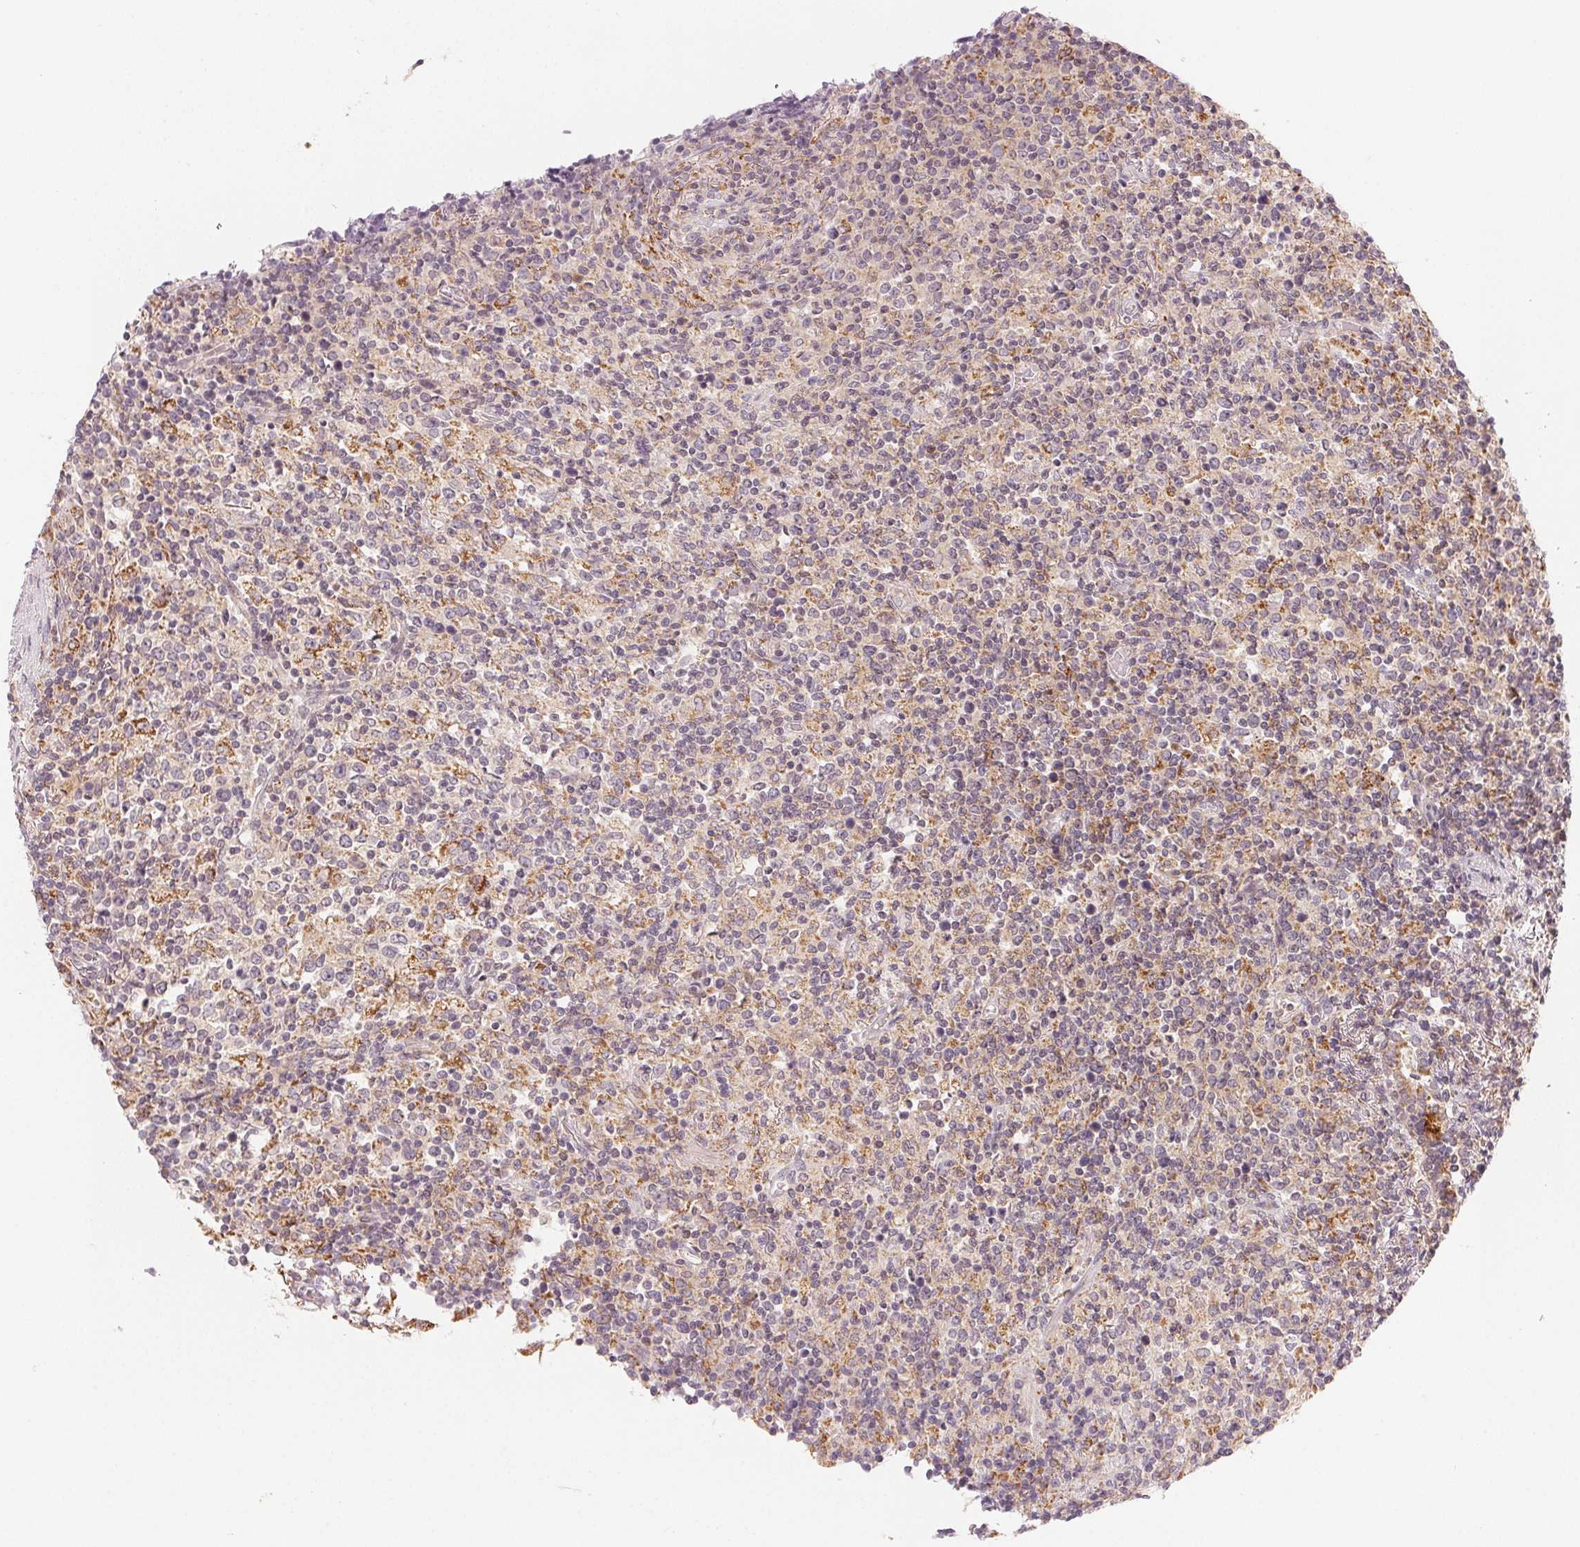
{"staining": {"intensity": "weak", "quantity": ">75%", "location": "cytoplasmic/membranous"}, "tissue": "lymphoma", "cell_type": "Tumor cells", "image_type": "cancer", "snomed": [{"axis": "morphology", "description": "Malignant lymphoma, non-Hodgkin's type, High grade"}, {"axis": "topography", "description": "Lung"}], "caption": "Malignant lymphoma, non-Hodgkin's type (high-grade) stained for a protein (brown) reveals weak cytoplasmic/membranous positive staining in about >75% of tumor cells.", "gene": "NCOA4", "patient": {"sex": "male", "age": 79}}